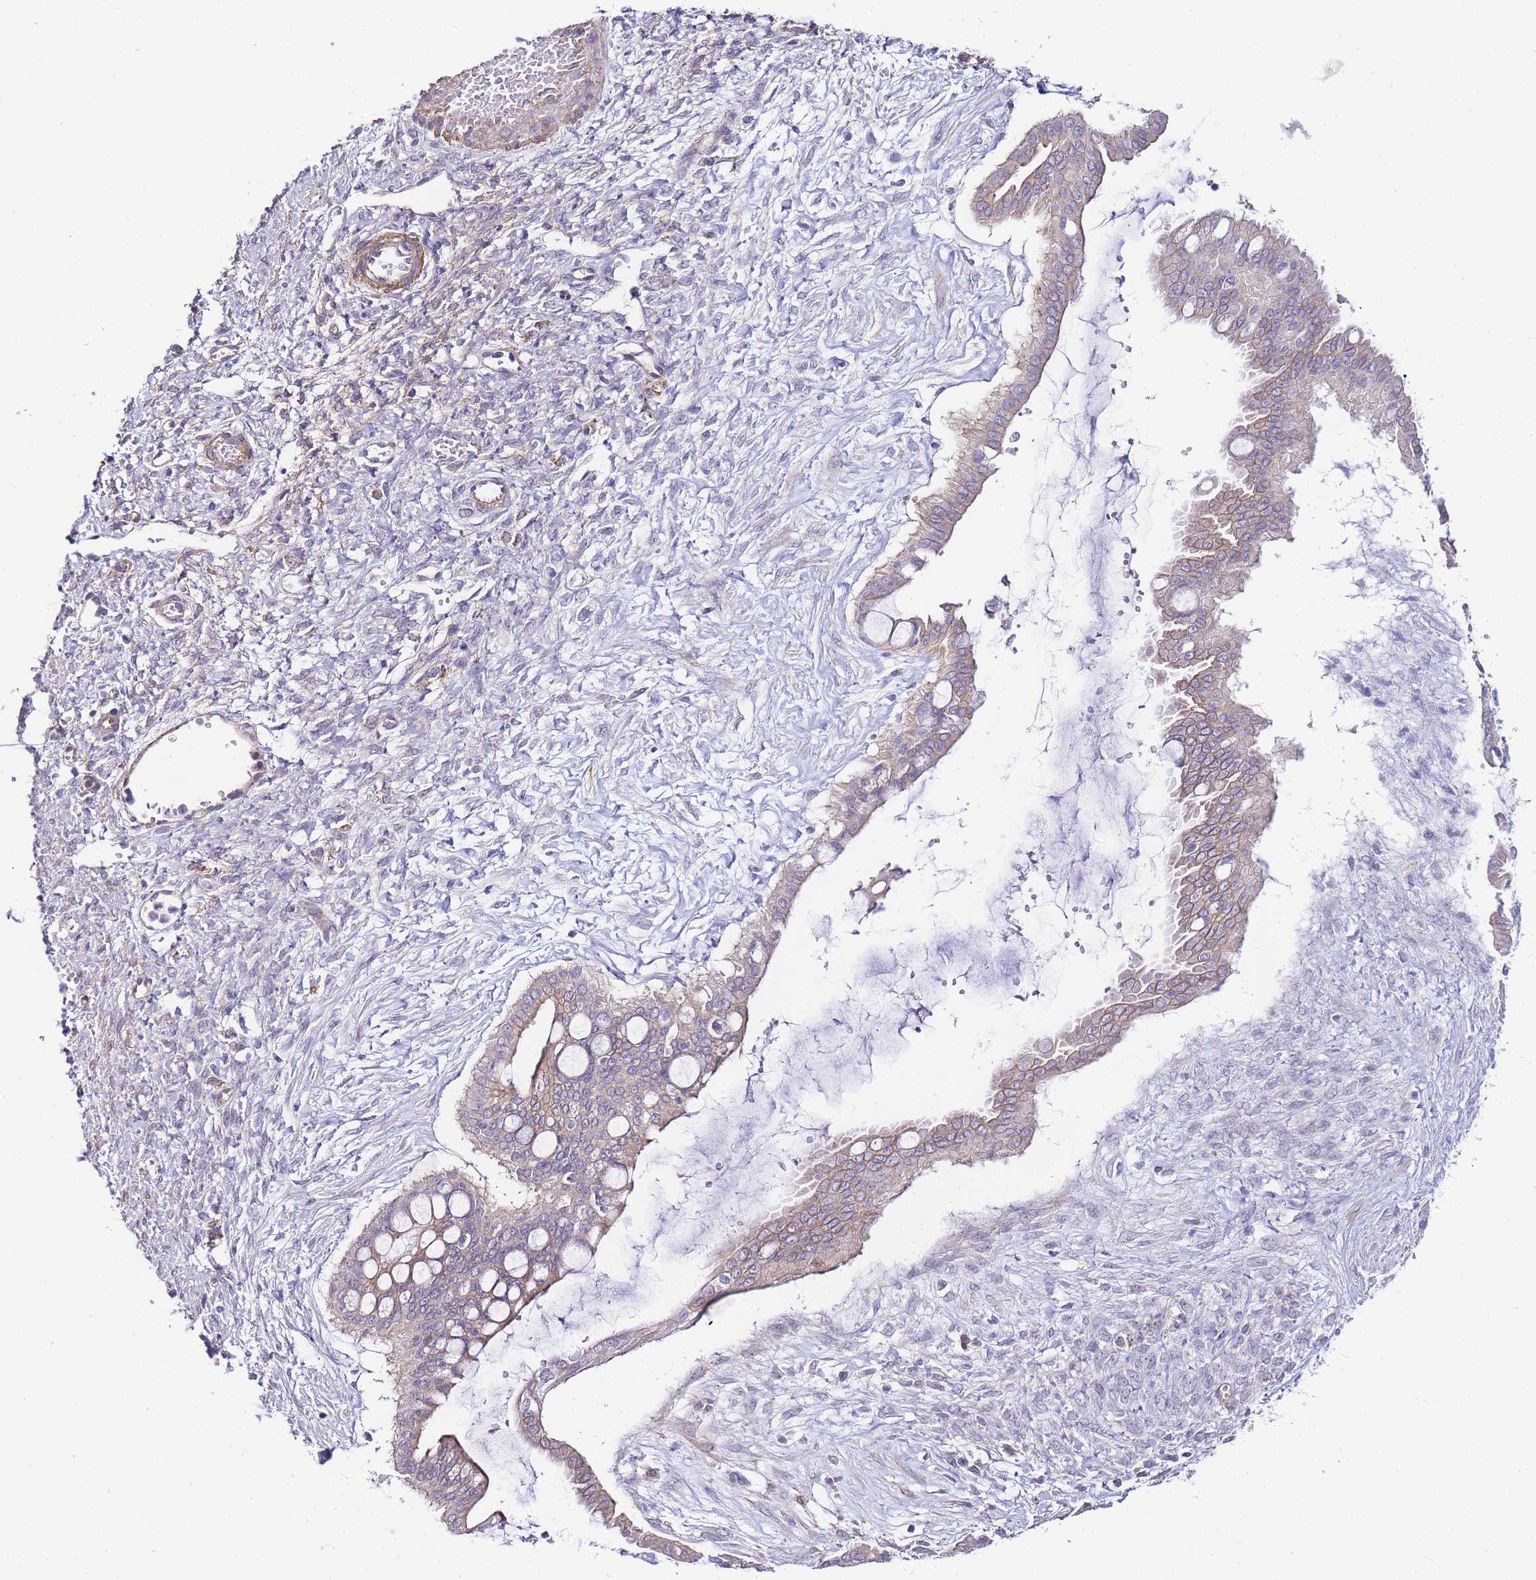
{"staining": {"intensity": "weak", "quantity": "25%-75%", "location": "cytoplasmic/membranous"}, "tissue": "ovarian cancer", "cell_type": "Tumor cells", "image_type": "cancer", "snomed": [{"axis": "morphology", "description": "Cystadenocarcinoma, mucinous, NOS"}, {"axis": "topography", "description": "Ovary"}], "caption": "A micrograph of human ovarian cancer stained for a protein exhibits weak cytoplasmic/membranous brown staining in tumor cells.", "gene": "PDCD7", "patient": {"sex": "female", "age": 73}}